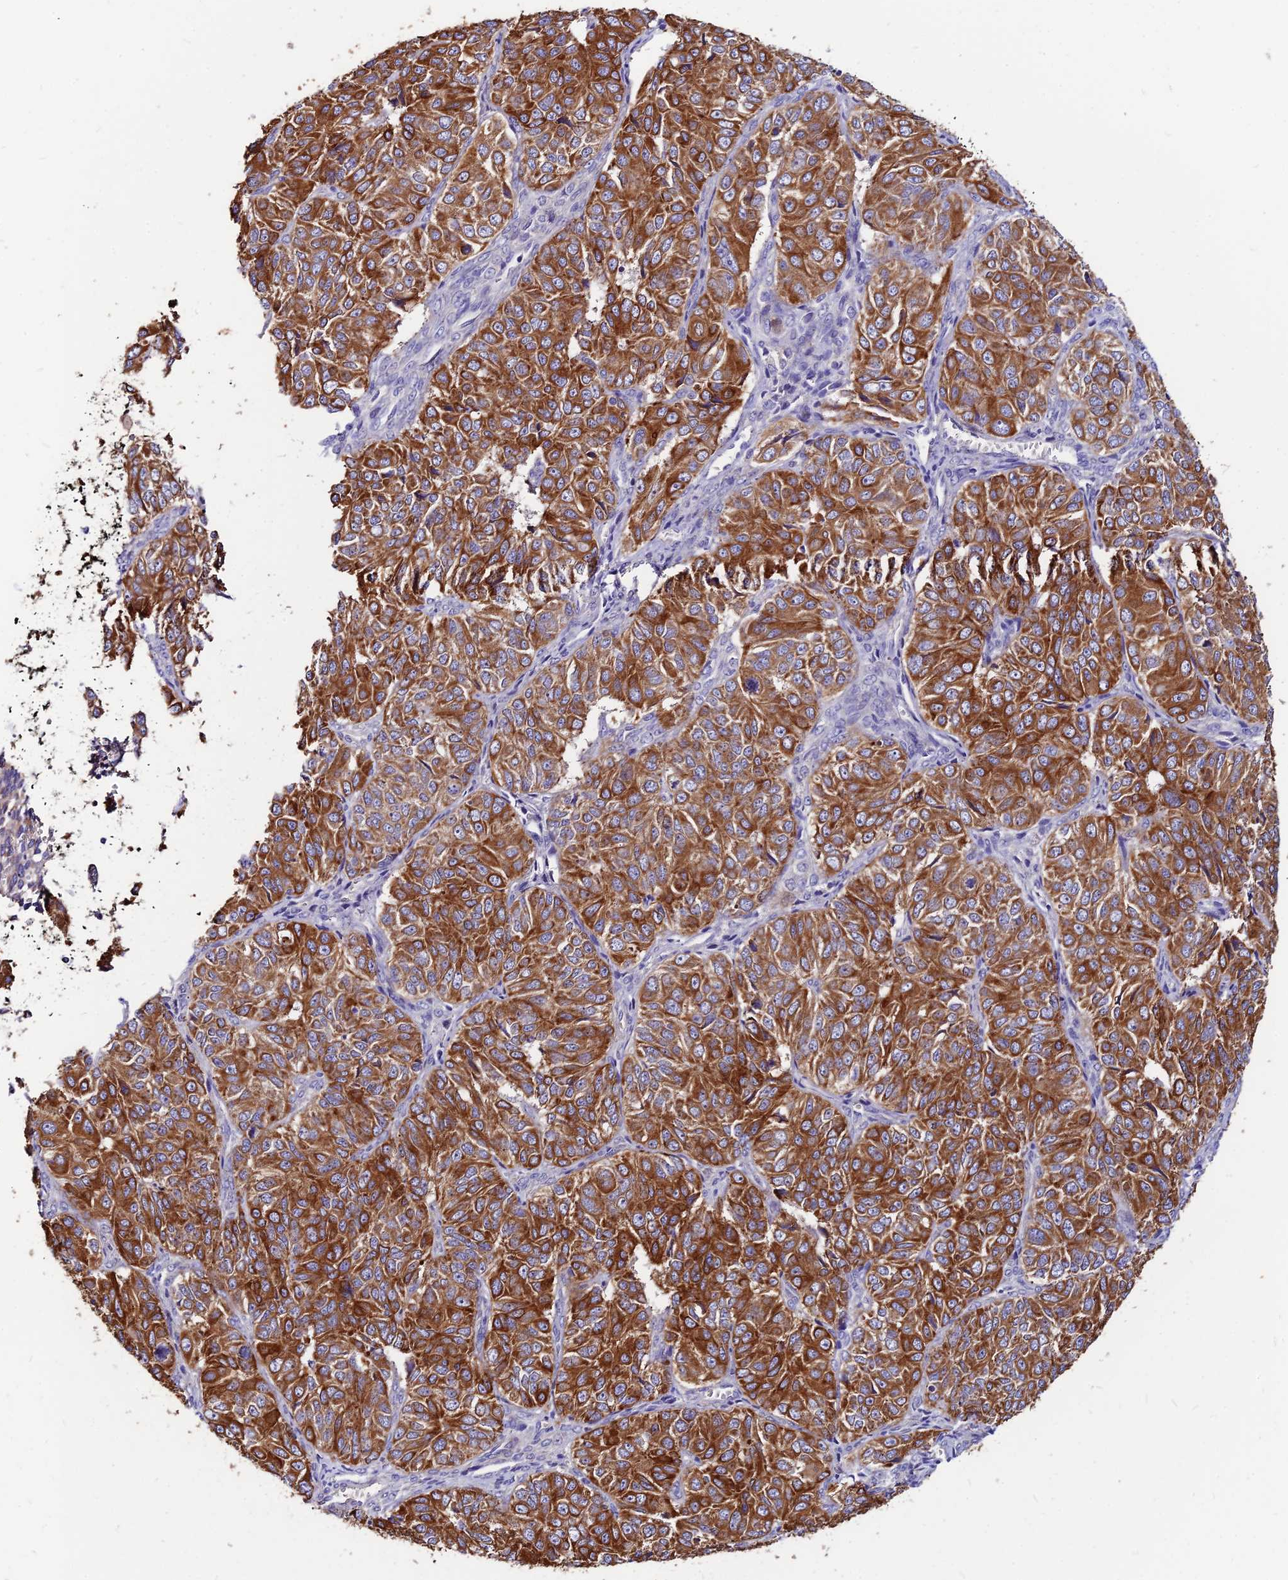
{"staining": {"intensity": "strong", "quantity": ">75%", "location": "cytoplasmic/membranous"}, "tissue": "ovarian cancer", "cell_type": "Tumor cells", "image_type": "cancer", "snomed": [{"axis": "morphology", "description": "Carcinoma, endometroid"}, {"axis": "topography", "description": "Ovary"}], "caption": "Immunohistochemistry (IHC) (DAB) staining of ovarian cancer (endometroid carcinoma) exhibits strong cytoplasmic/membranous protein expression in approximately >75% of tumor cells.", "gene": "DENND2D", "patient": {"sex": "female", "age": 51}}